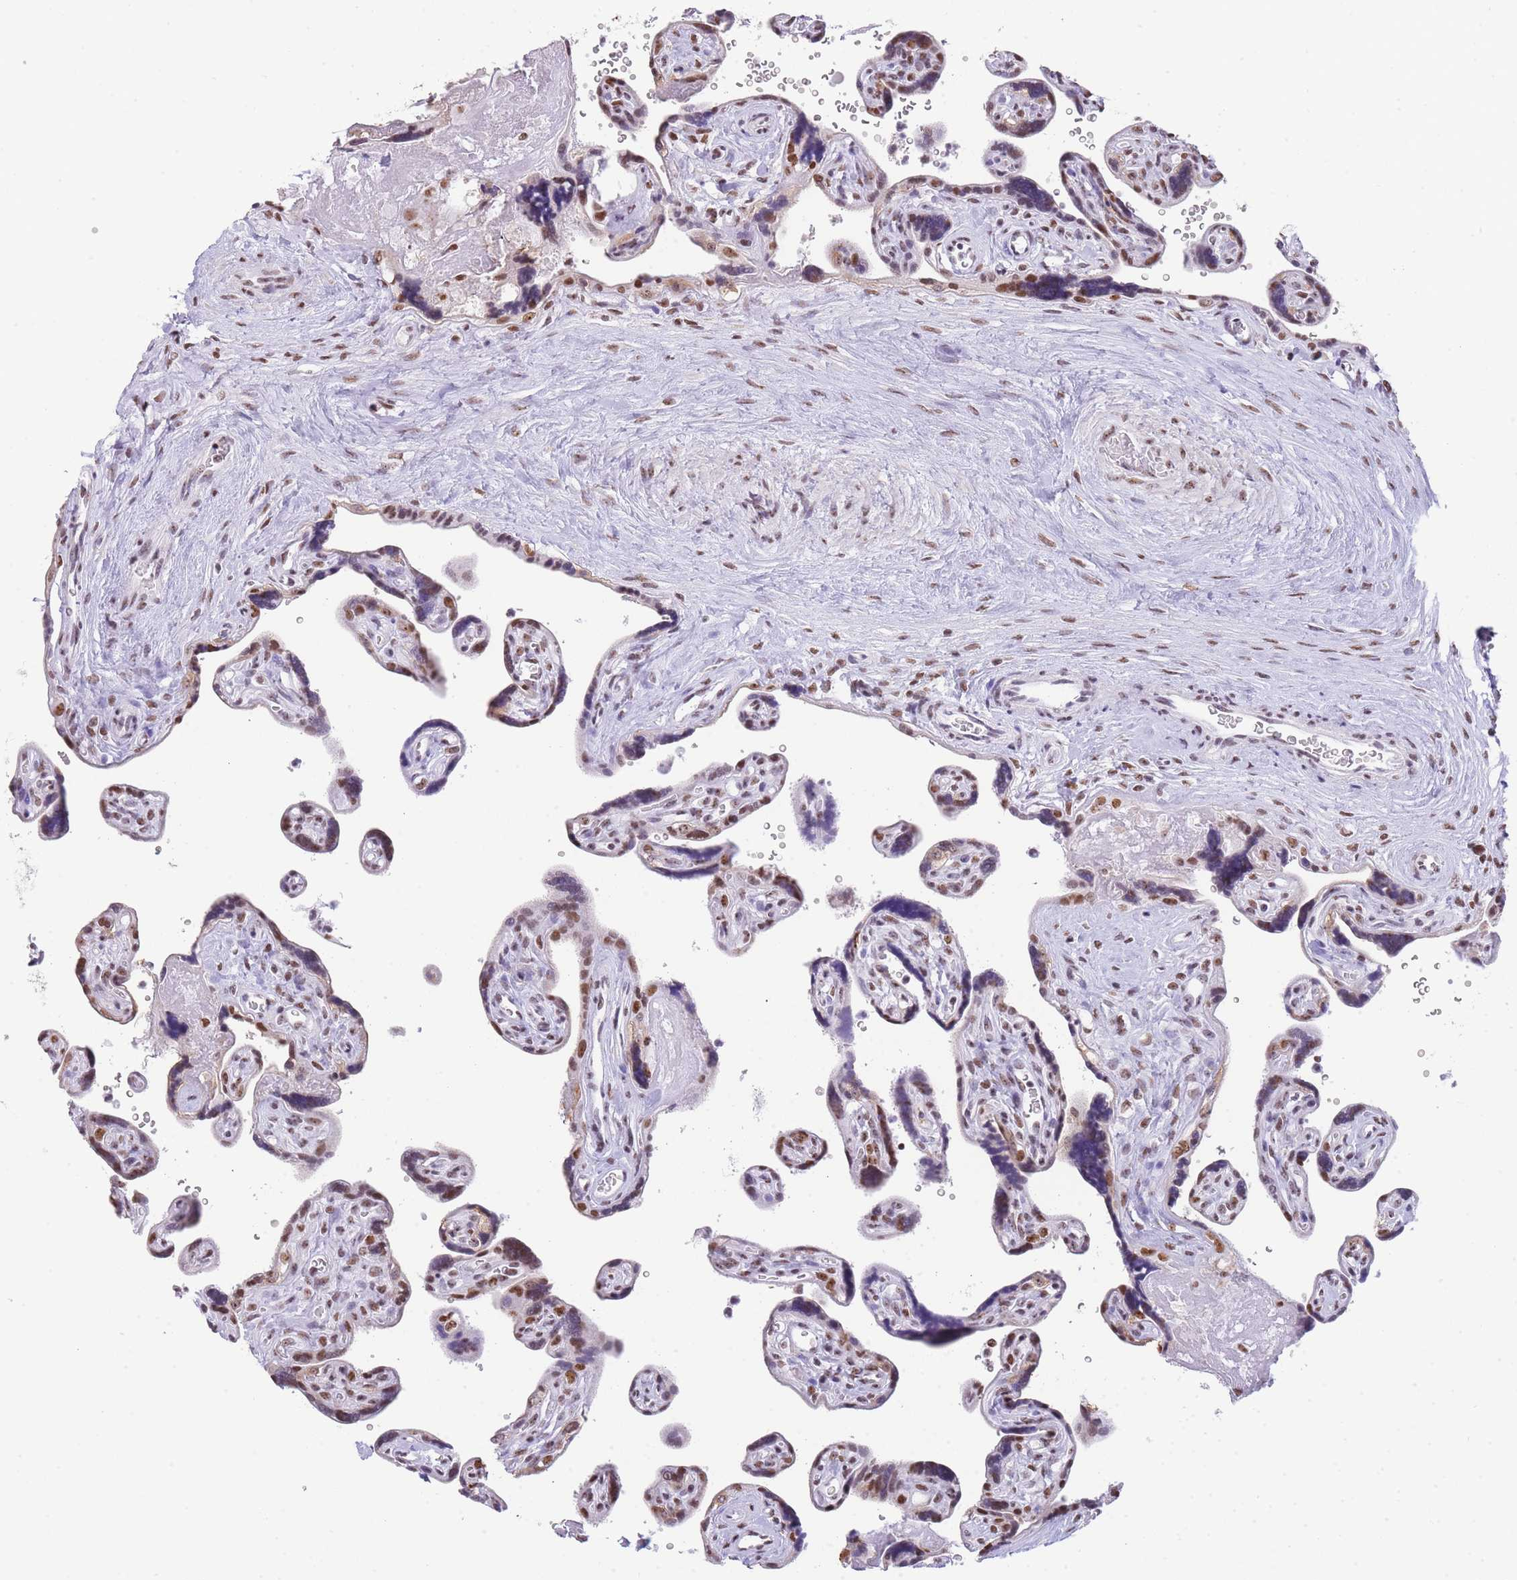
{"staining": {"intensity": "strong", "quantity": ">75%", "location": "nuclear"}, "tissue": "placenta", "cell_type": "Decidual cells", "image_type": "normal", "snomed": [{"axis": "morphology", "description": "Normal tissue, NOS"}, {"axis": "topography", "description": "Placenta"}], "caption": "Placenta stained for a protein (brown) demonstrates strong nuclear positive expression in about >75% of decidual cells.", "gene": "EVC2", "patient": {"sex": "female", "age": 39}}